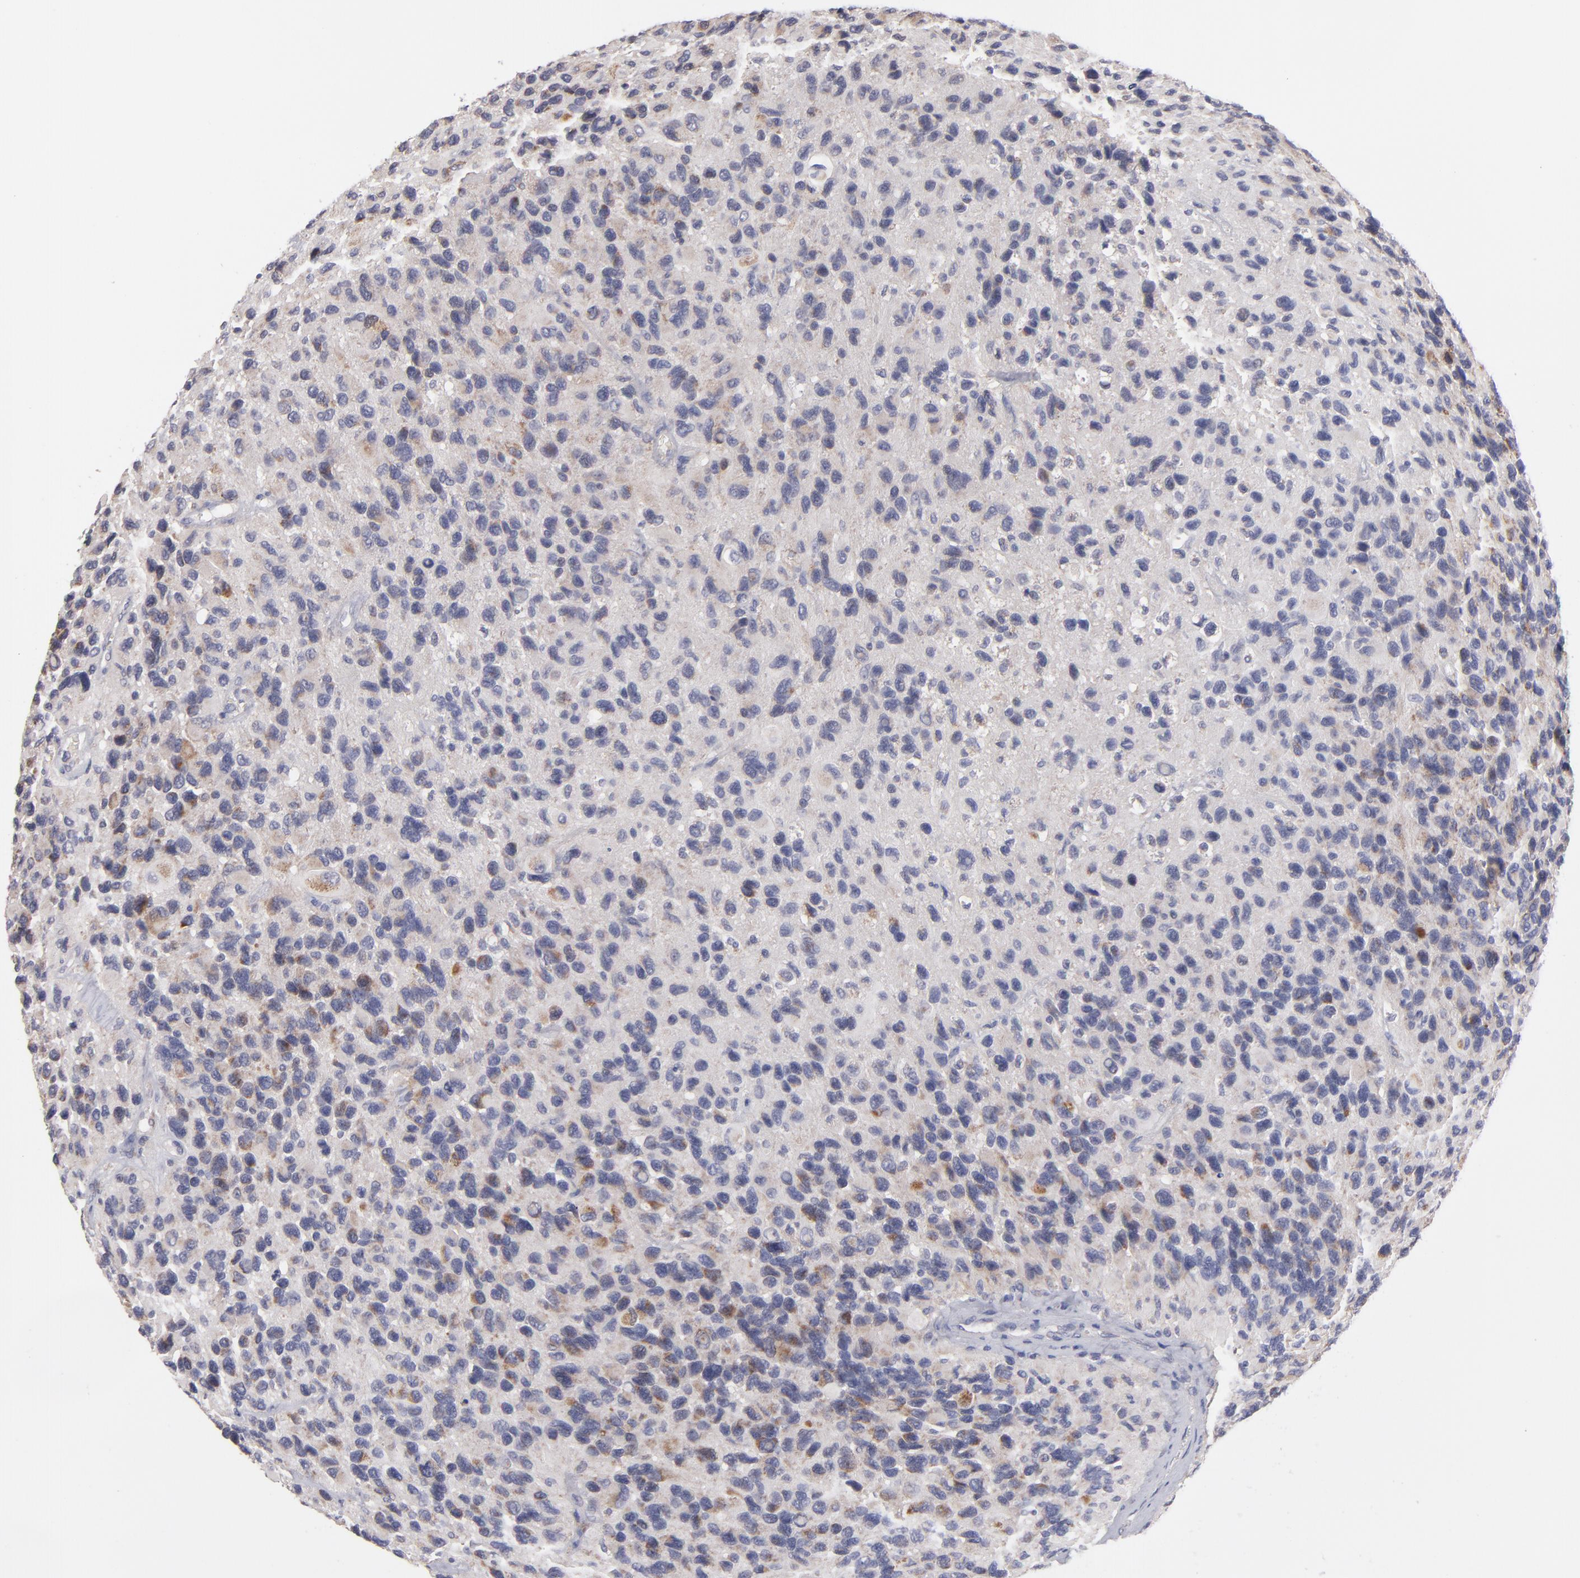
{"staining": {"intensity": "negative", "quantity": "none", "location": "none"}, "tissue": "glioma", "cell_type": "Tumor cells", "image_type": "cancer", "snomed": [{"axis": "morphology", "description": "Glioma, malignant, High grade"}, {"axis": "topography", "description": "Brain"}], "caption": "Immunohistochemistry (IHC) of malignant high-grade glioma exhibits no positivity in tumor cells. (Stains: DAB IHC with hematoxylin counter stain, Microscopy: brightfield microscopy at high magnification).", "gene": "HCCS", "patient": {"sex": "male", "age": 77}}